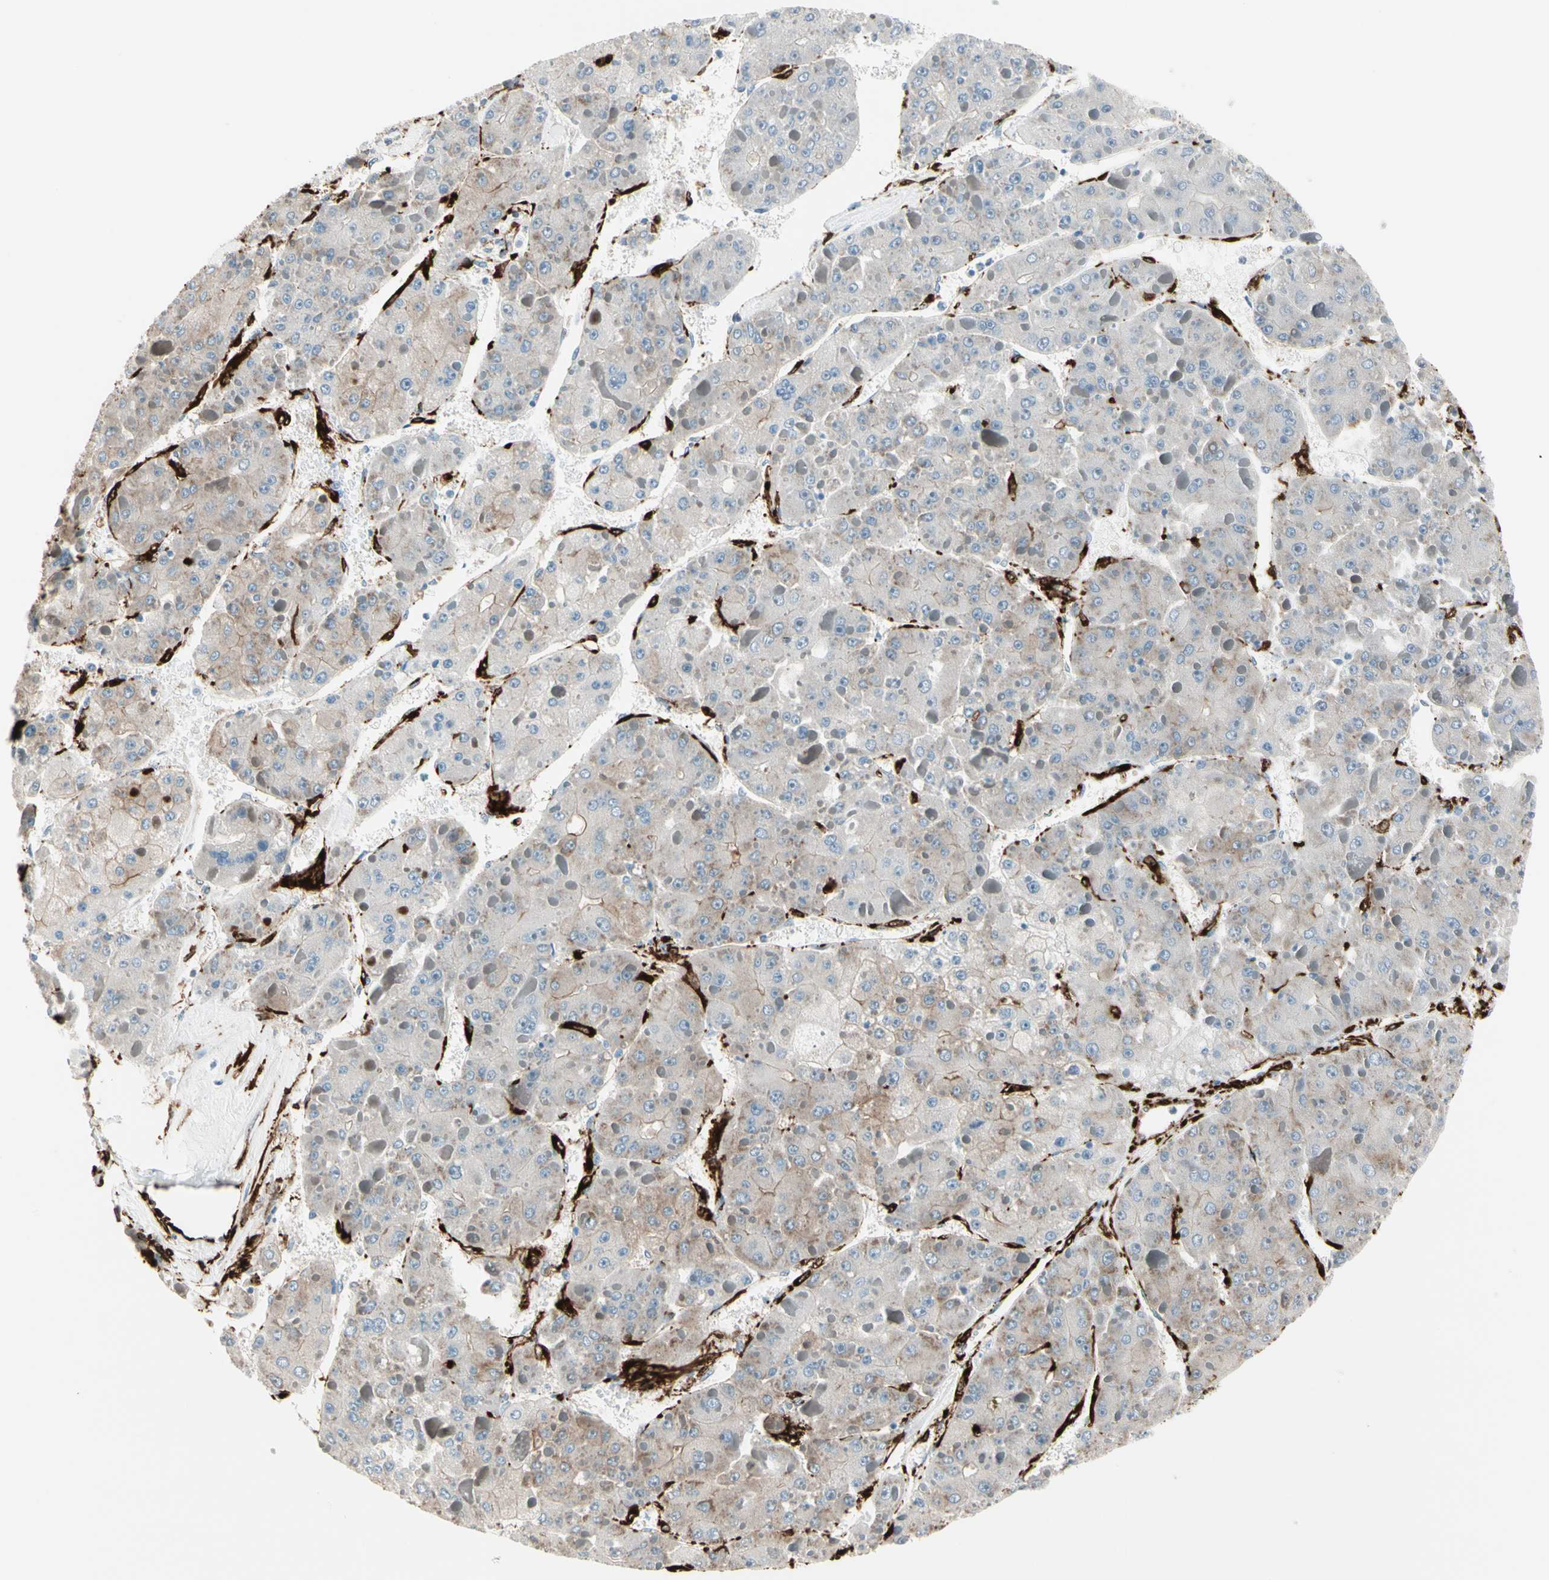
{"staining": {"intensity": "weak", "quantity": "25%-75%", "location": "cytoplasmic/membranous"}, "tissue": "liver cancer", "cell_type": "Tumor cells", "image_type": "cancer", "snomed": [{"axis": "morphology", "description": "Carcinoma, Hepatocellular, NOS"}, {"axis": "topography", "description": "Liver"}], "caption": "Brown immunohistochemical staining in human liver hepatocellular carcinoma reveals weak cytoplasmic/membranous expression in about 25%-75% of tumor cells. (brown staining indicates protein expression, while blue staining denotes nuclei).", "gene": "CALD1", "patient": {"sex": "female", "age": 73}}